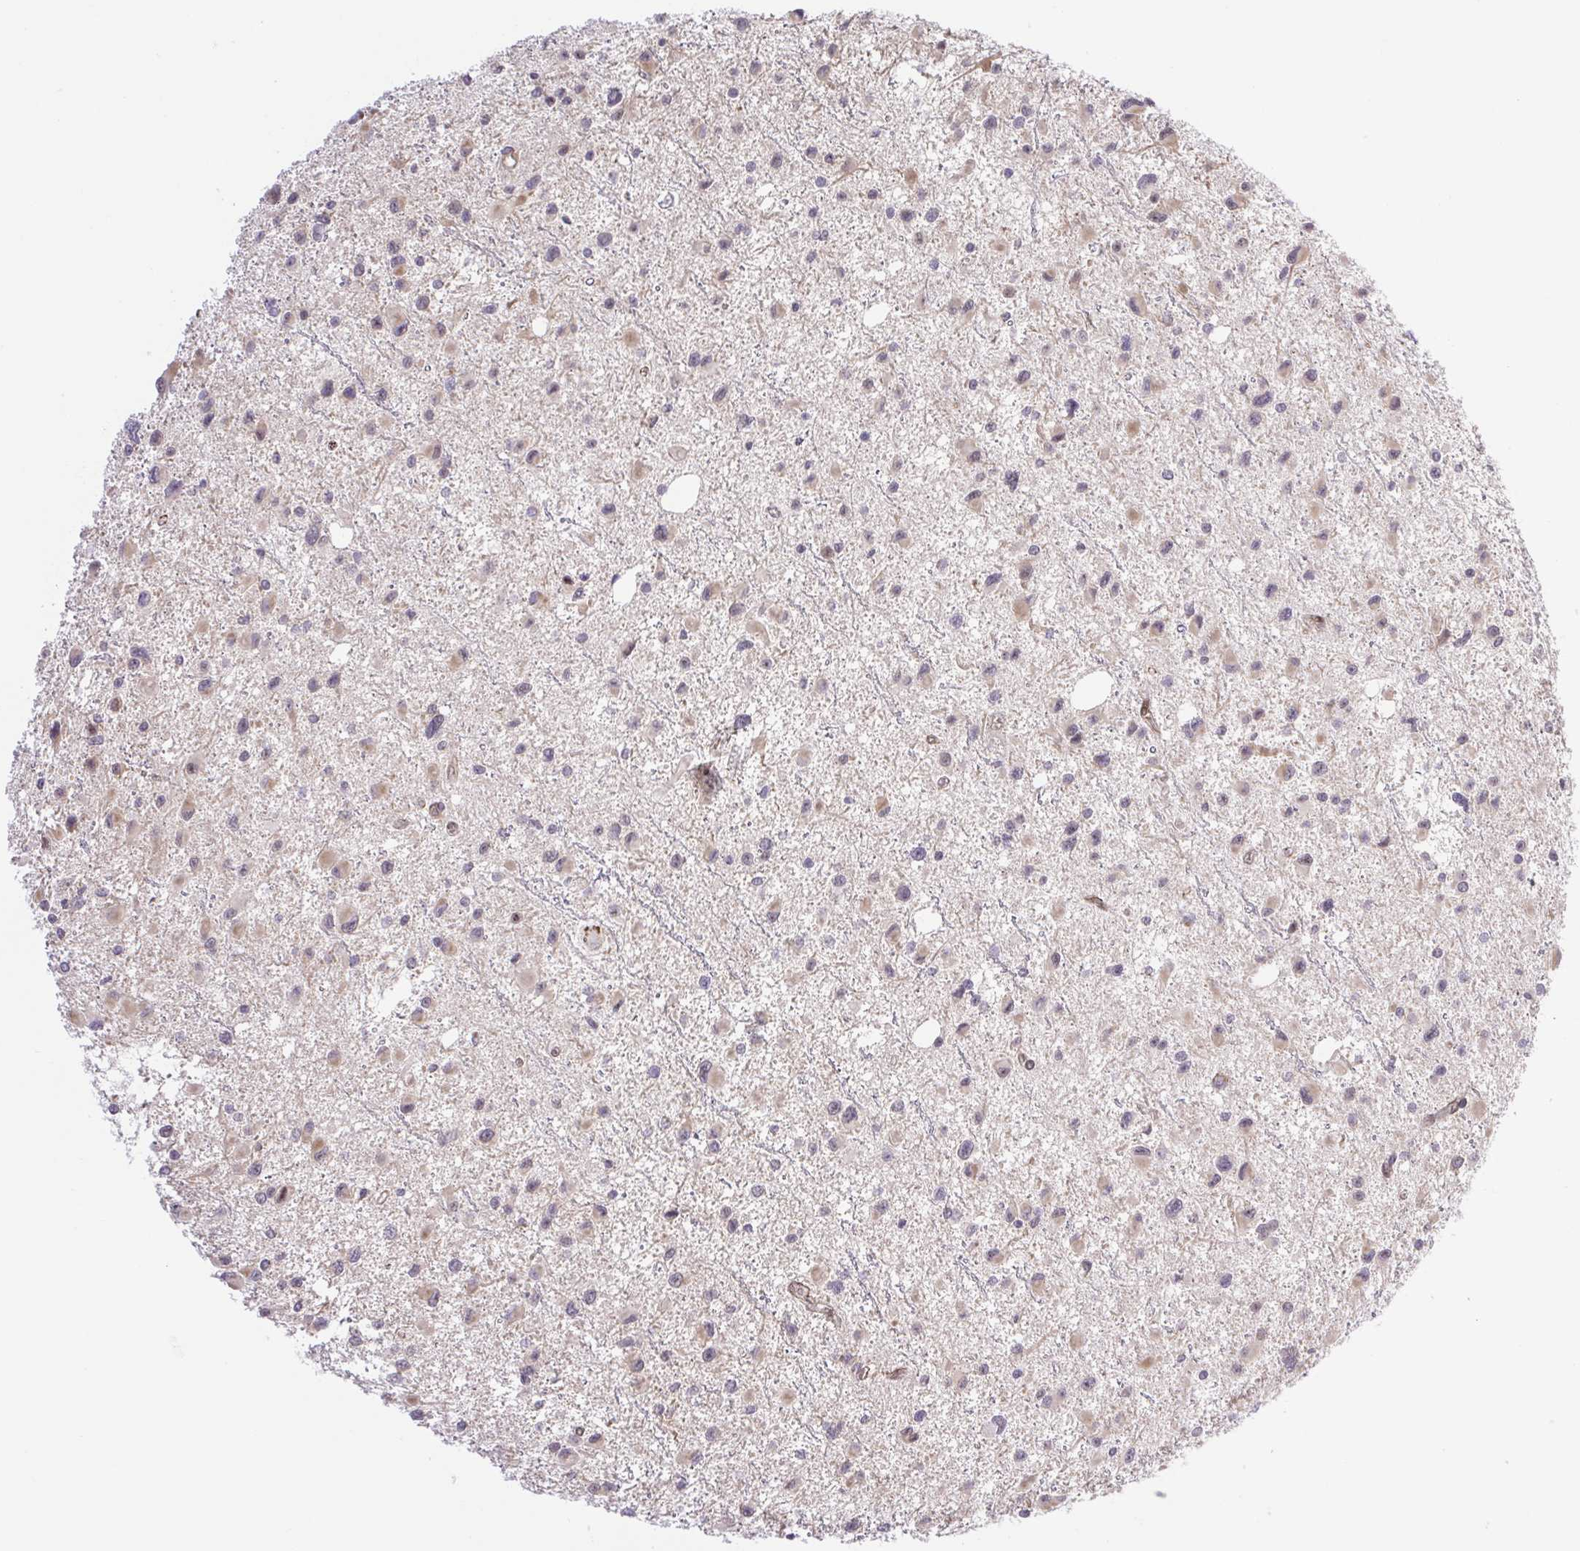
{"staining": {"intensity": "weak", "quantity": "25%-75%", "location": "cytoplasmic/membranous,nuclear"}, "tissue": "glioma", "cell_type": "Tumor cells", "image_type": "cancer", "snomed": [{"axis": "morphology", "description": "Glioma, malignant, Low grade"}, {"axis": "topography", "description": "Brain"}], "caption": "This image reveals immunohistochemistry staining of malignant low-grade glioma, with low weak cytoplasmic/membranous and nuclear staining in about 25%-75% of tumor cells.", "gene": "ERG", "patient": {"sex": "female", "age": 32}}